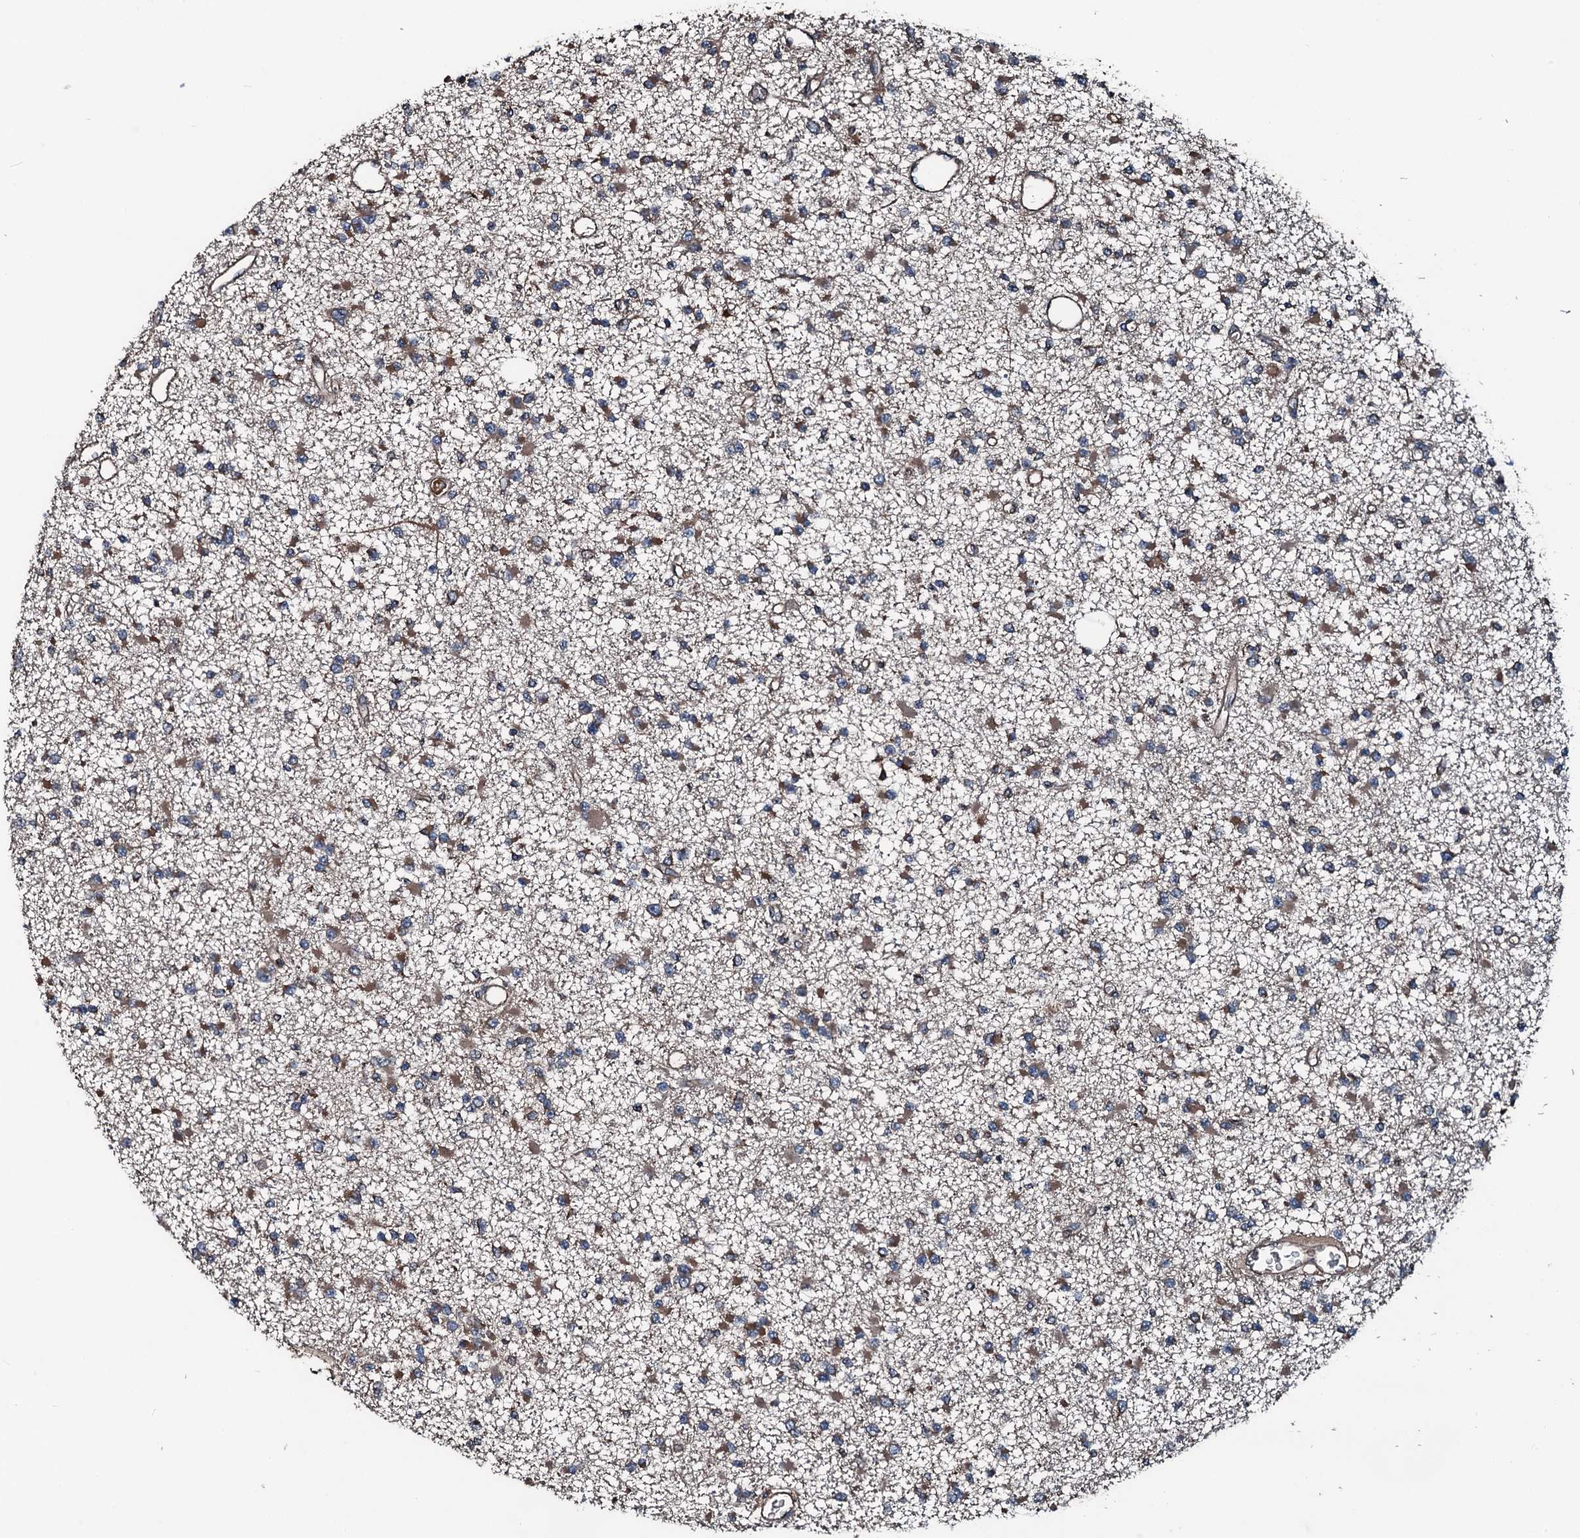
{"staining": {"intensity": "moderate", "quantity": ">75%", "location": "cytoplasmic/membranous"}, "tissue": "glioma", "cell_type": "Tumor cells", "image_type": "cancer", "snomed": [{"axis": "morphology", "description": "Glioma, malignant, Low grade"}, {"axis": "topography", "description": "Brain"}], "caption": "Moderate cytoplasmic/membranous protein staining is seen in approximately >75% of tumor cells in glioma.", "gene": "AARS1", "patient": {"sex": "female", "age": 22}}